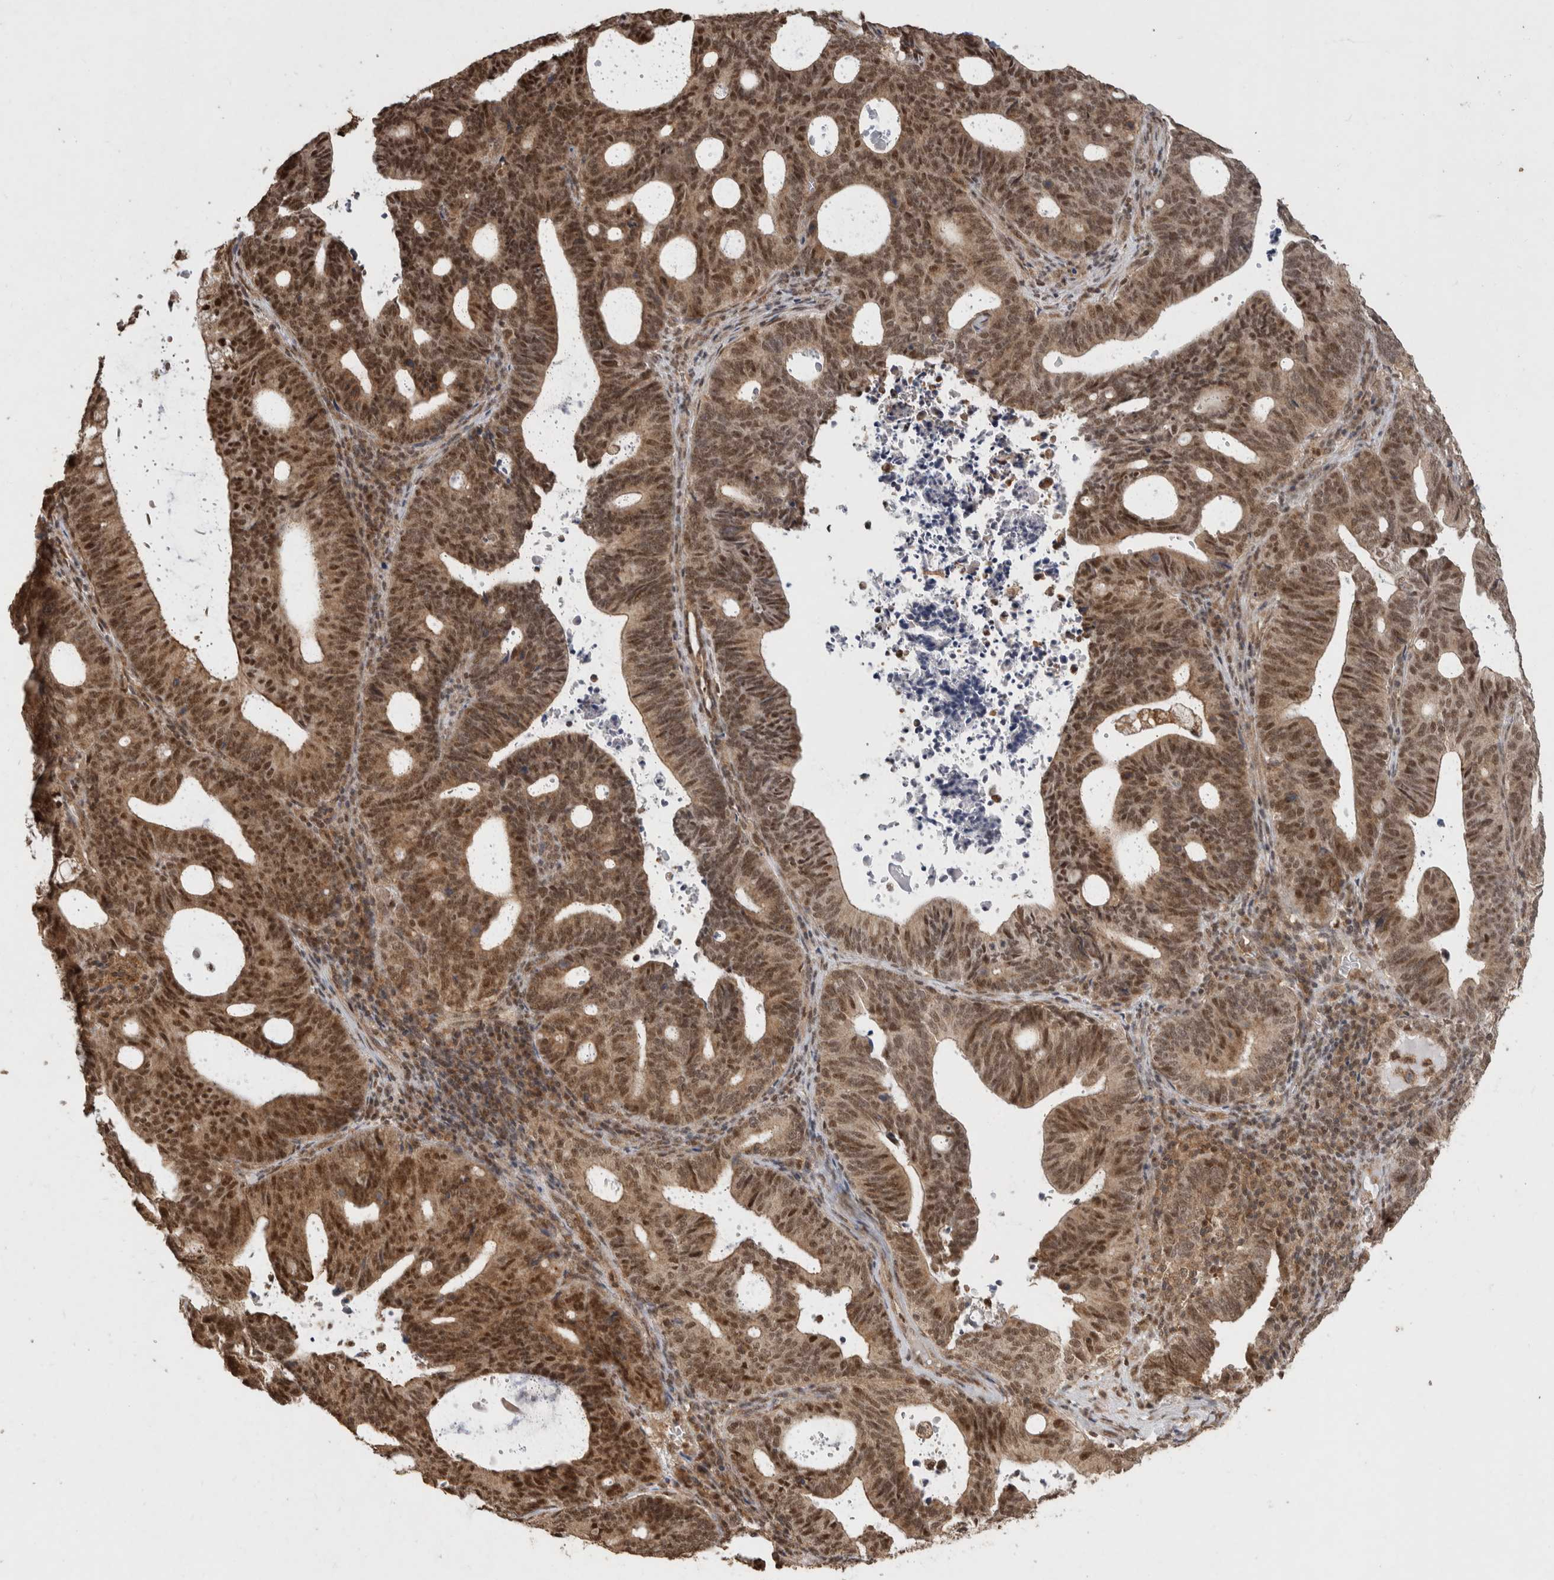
{"staining": {"intensity": "strong", "quantity": ">75%", "location": "cytoplasmic/membranous,nuclear"}, "tissue": "endometrial cancer", "cell_type": "Tumor cells", "image_type": "cancer", "snomed": [{"axis": "morphology", "description": "Adenocarcinoma, NOS"}, {"axis": "topography", "description": "Uterus"}], "caption": "Adenocarcinoma (endometrial) was stained to show a protein in brown. There is high levels of strong cytoplasmic/membranous and nuclear staining in about >75% of tumor cells.", "gene": "KEAP1", "patient": {"sex": "female", "age": 83}}